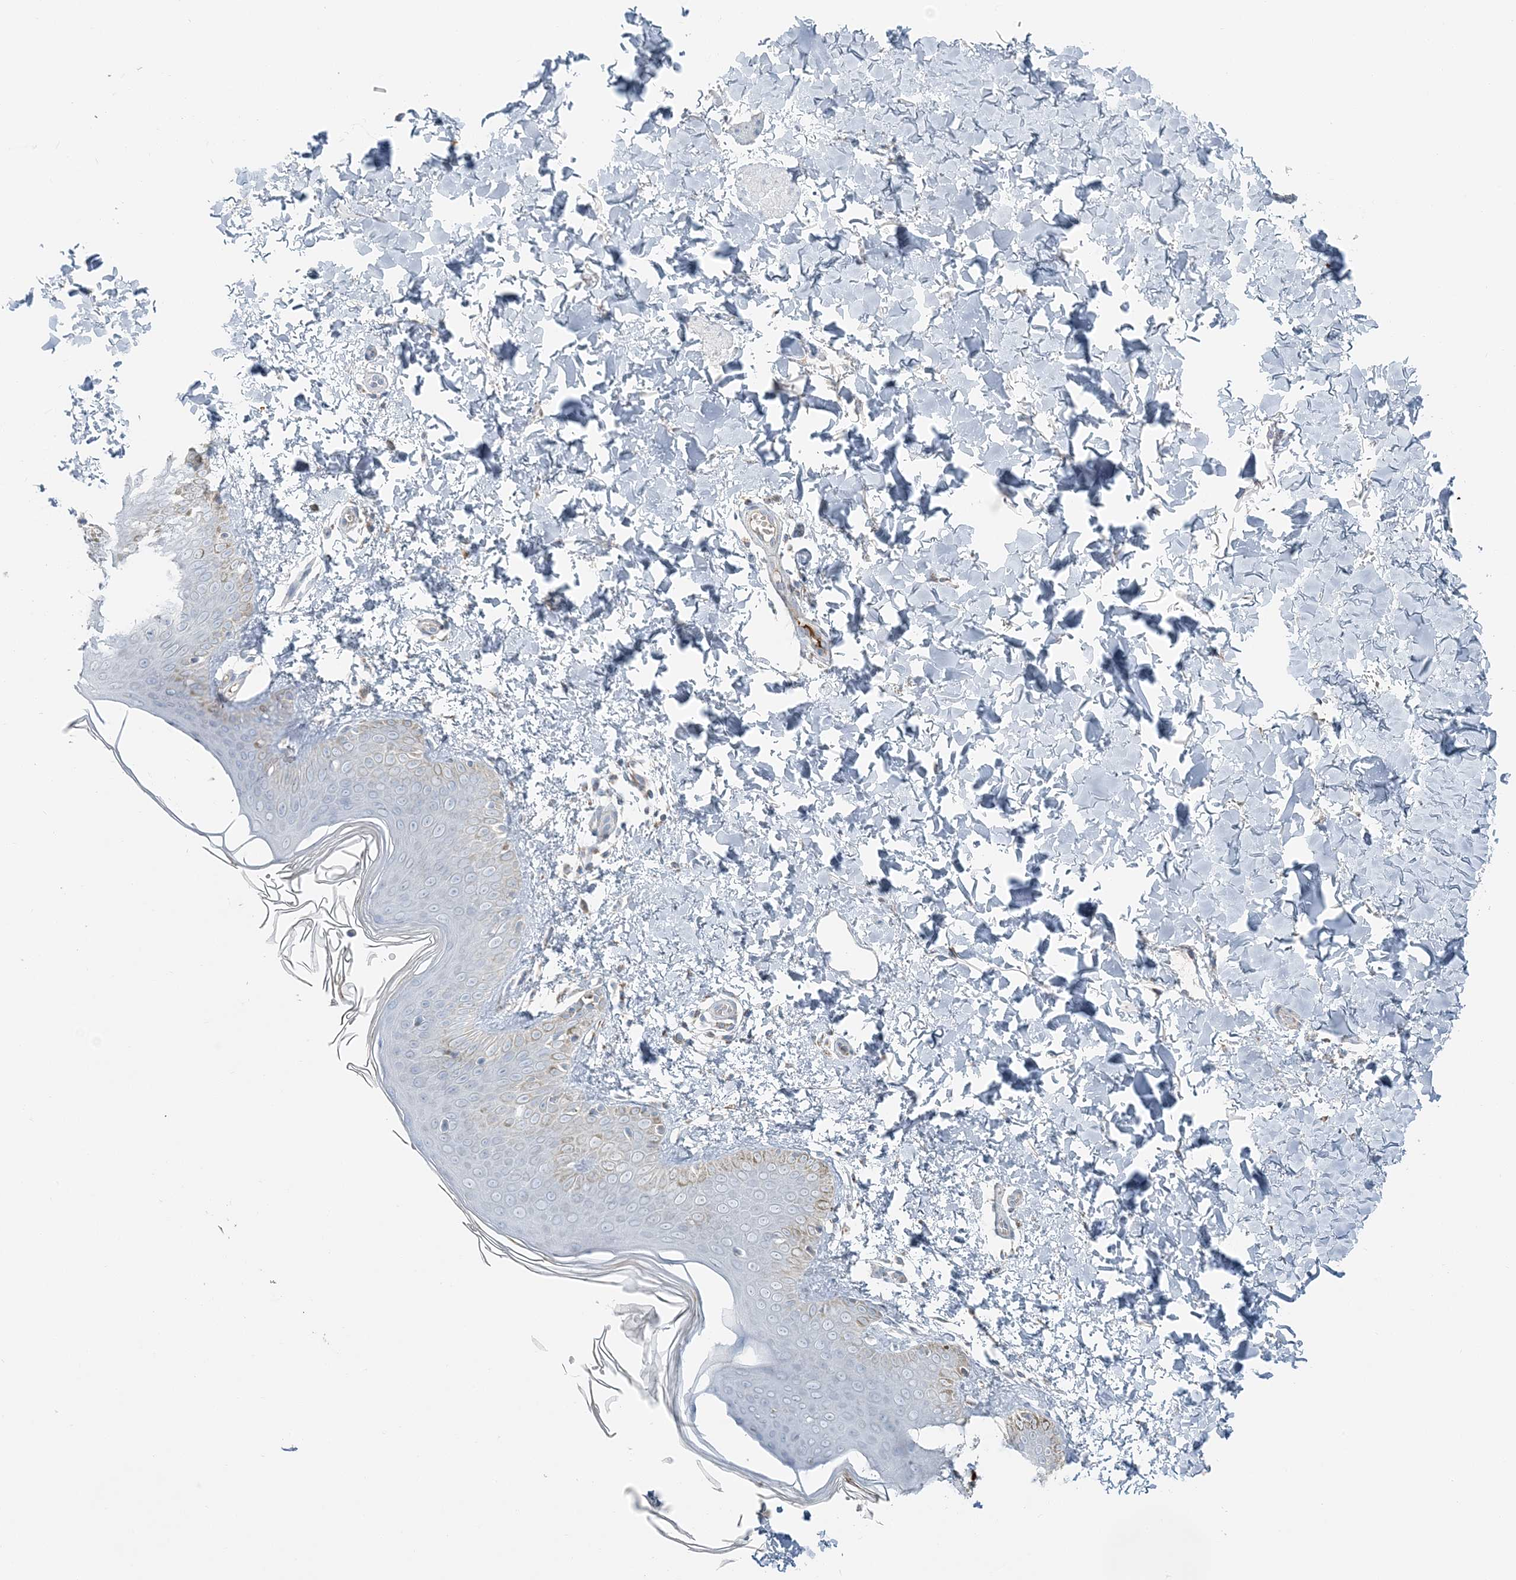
{"staining": {"intensity": "negative", "quantity": "none", "location": "none"}, "tissue": "skin", "cell_type": "Fibroblasts", "image_type": "normal", "snomed": [{"axis": "morphology", "description": "Normal tissue, NOS"}, {"axis": "topography", "description": "Skin"}], "caption": "IHC micrograph of normal skin: skin stained with DAB reveals no significant protein expression in fibroblasts.", "gene": "SLC22A16", "patient": {"sex": "male", "age": 36}}